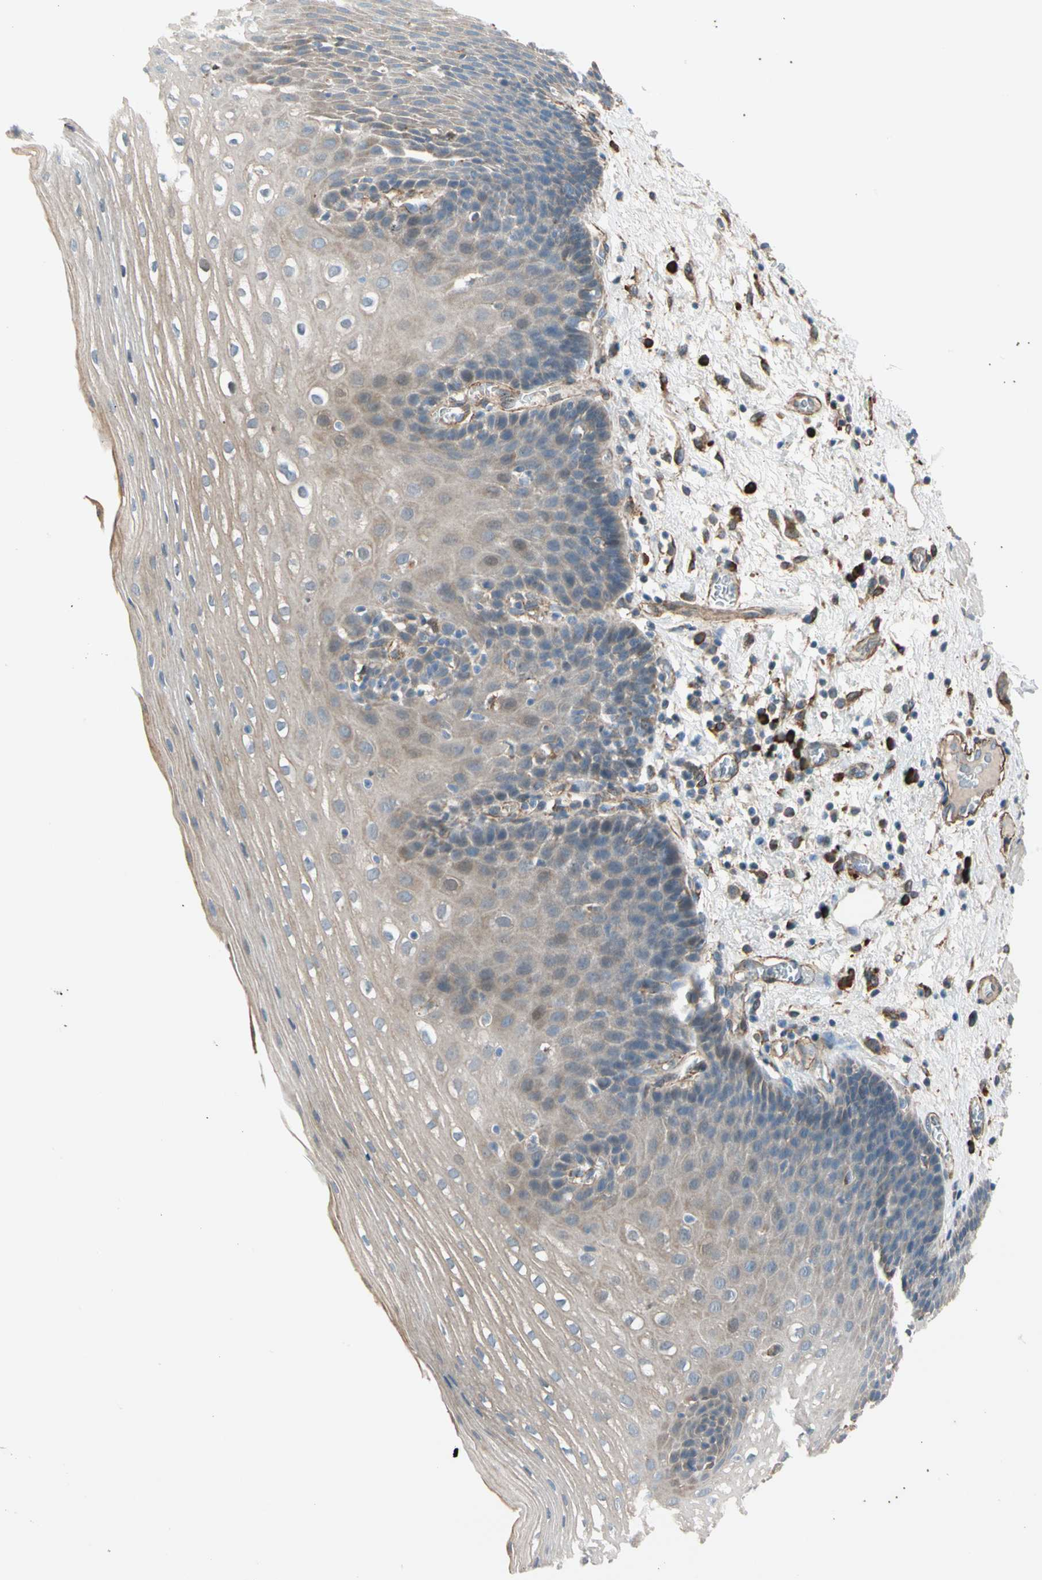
{"staining": {"intensity": "weak", "quantity": ">75%", "location": "cytoplasmic/membranous"}, "tissue": "esophagus", "cell_type": "Squamous epithelial cells", "image_type": "normal", "snomed": [{"axis": "morphology", "description": "Normal tissue, NOS"}, {"axis": "topography", "description": "Esophagus"}], "caption": "This histopathology image demonstrates immunohistochemistry staining of normal human esophagus, with low weak cytoplasmic/membranous staining in approximately >75% of squamous epithelial cells.", "gene": "LIMK2", "patient": {"sex": "male", "age": 48}}